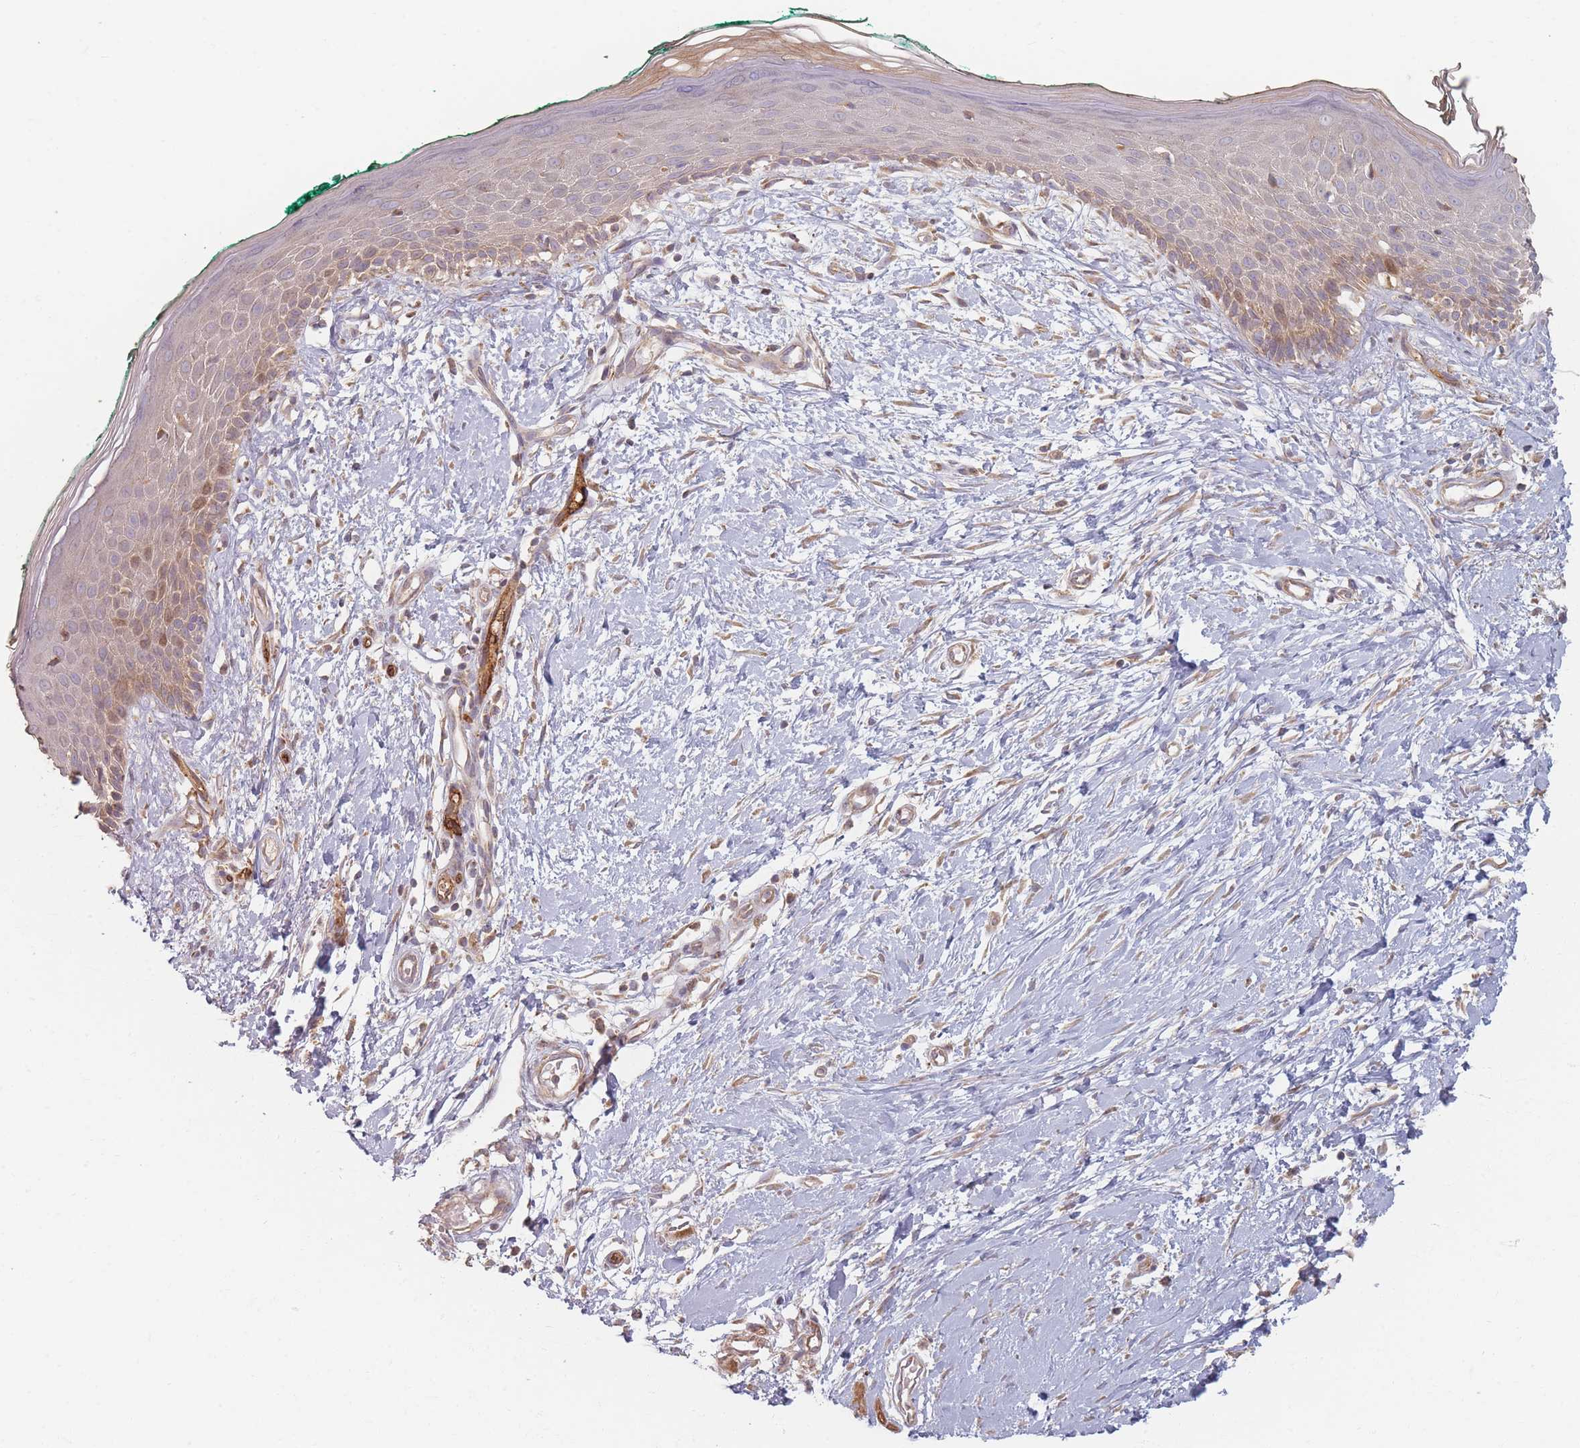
{"staining": {"intensity": "weak", "quantity": ">75%", "location": "cytoplasmic/membranous"}, "tissue": "skin", "cell_type": "Fibroblasts", "image_type": "normal", "snomed": [{"axis": "morphology", "description": "Normal tissue, NOS"}, {"axis": "morphology", "description": "Malignant melanoma, NOS"}, {"axis": "topography", "description": "Skin"}], "caption": "Immunohistochemistry of normal human skin demonstrates low levels of weak cytoplasmic/membranous expression in about >75% of fibroblasts.", "gene": "MRPS6", "patient": {"sex": "male", "age": 62}}